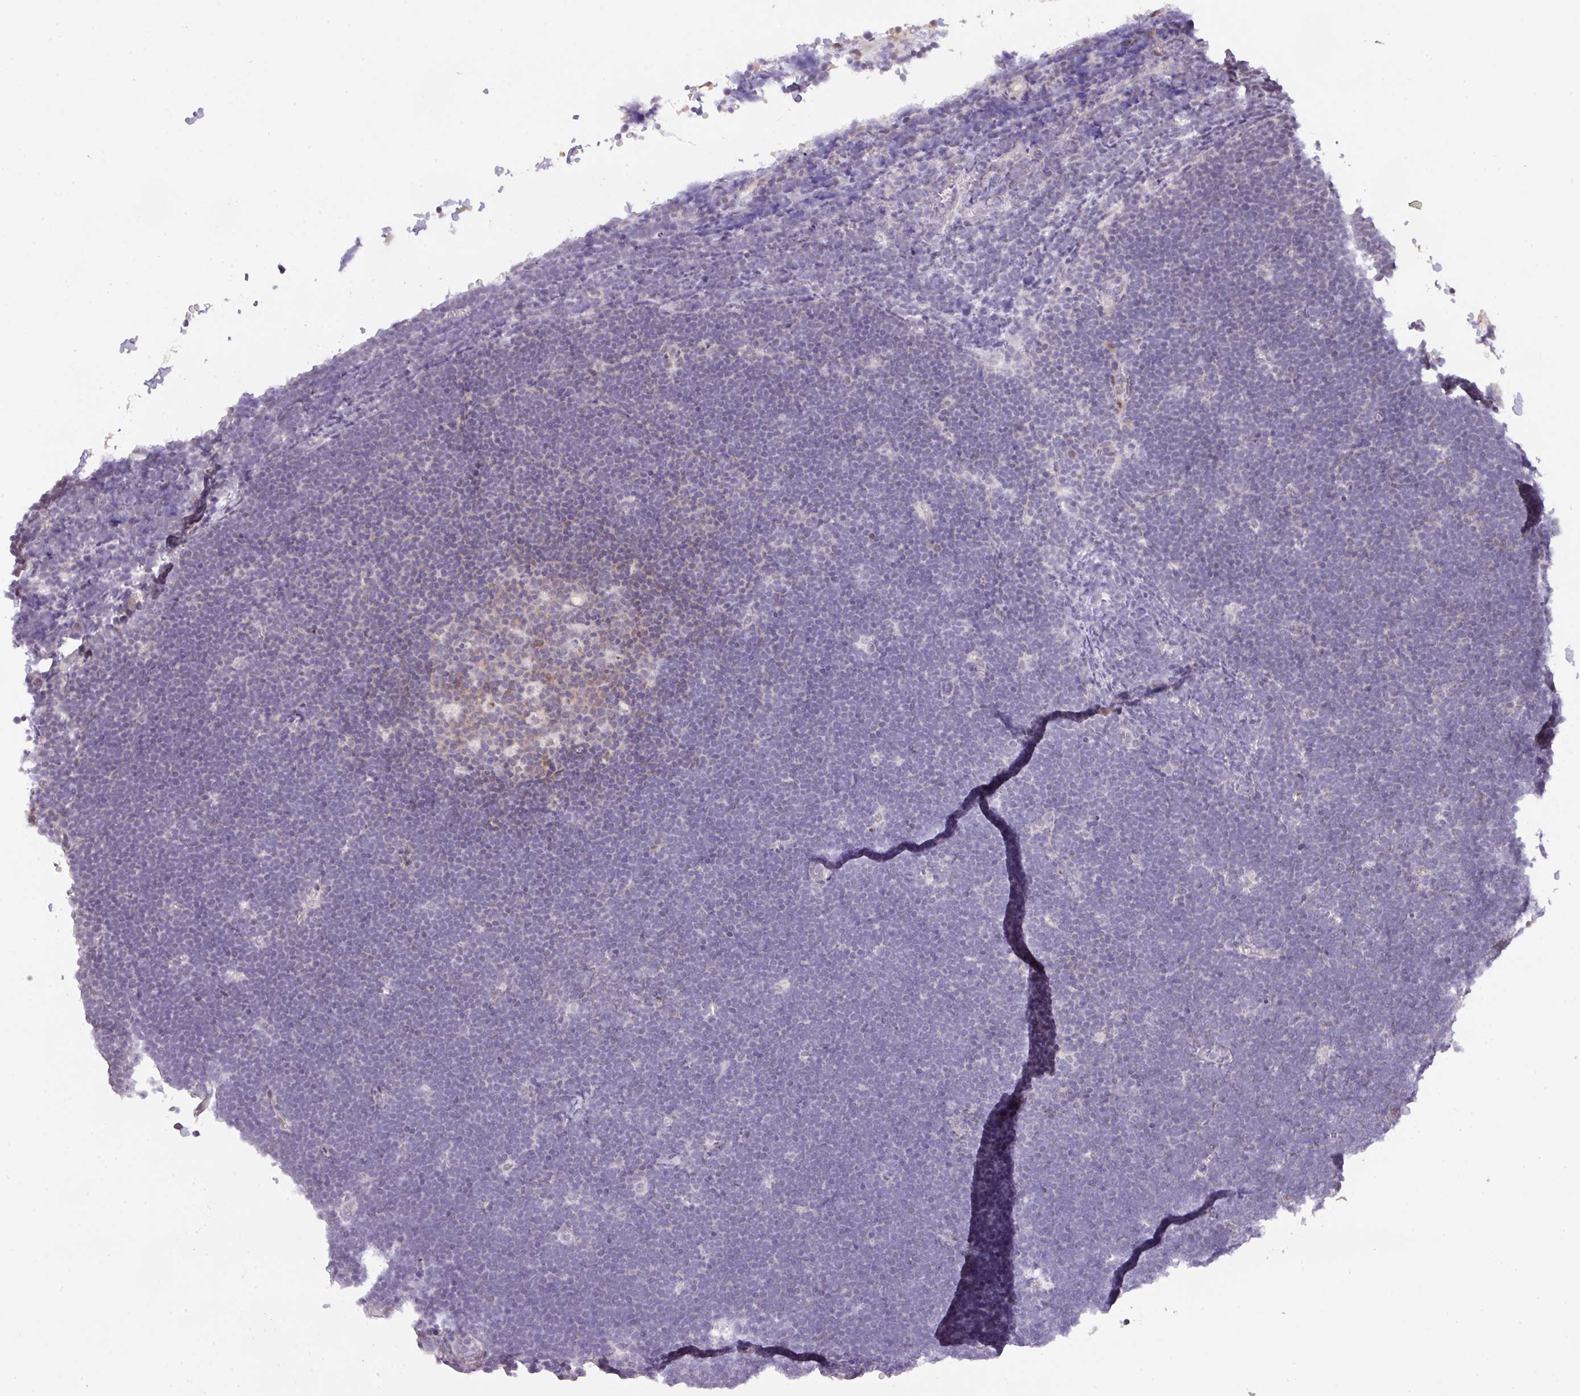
{"staining": {"intensity": "negative", "quantity": "none", "location": "none"}, "tissue": "lymphoma", "cell_type": "Tumor cells", "image_type": "cancer", "snomed": [{"axis": "morphology", "description": "Malignant lymphoma, non-Hodgkin's type, High grade"}, {"axis": "topography", "description": "Lymph node"}], "caption": "High-grade malignant lymphoma, non-Hodgkin's type stained for a protein using immunohistochemistry displays no expression tumor cells.", "gene": "ANKRD13B", "patient": {"sex": "male", "age": 13}}